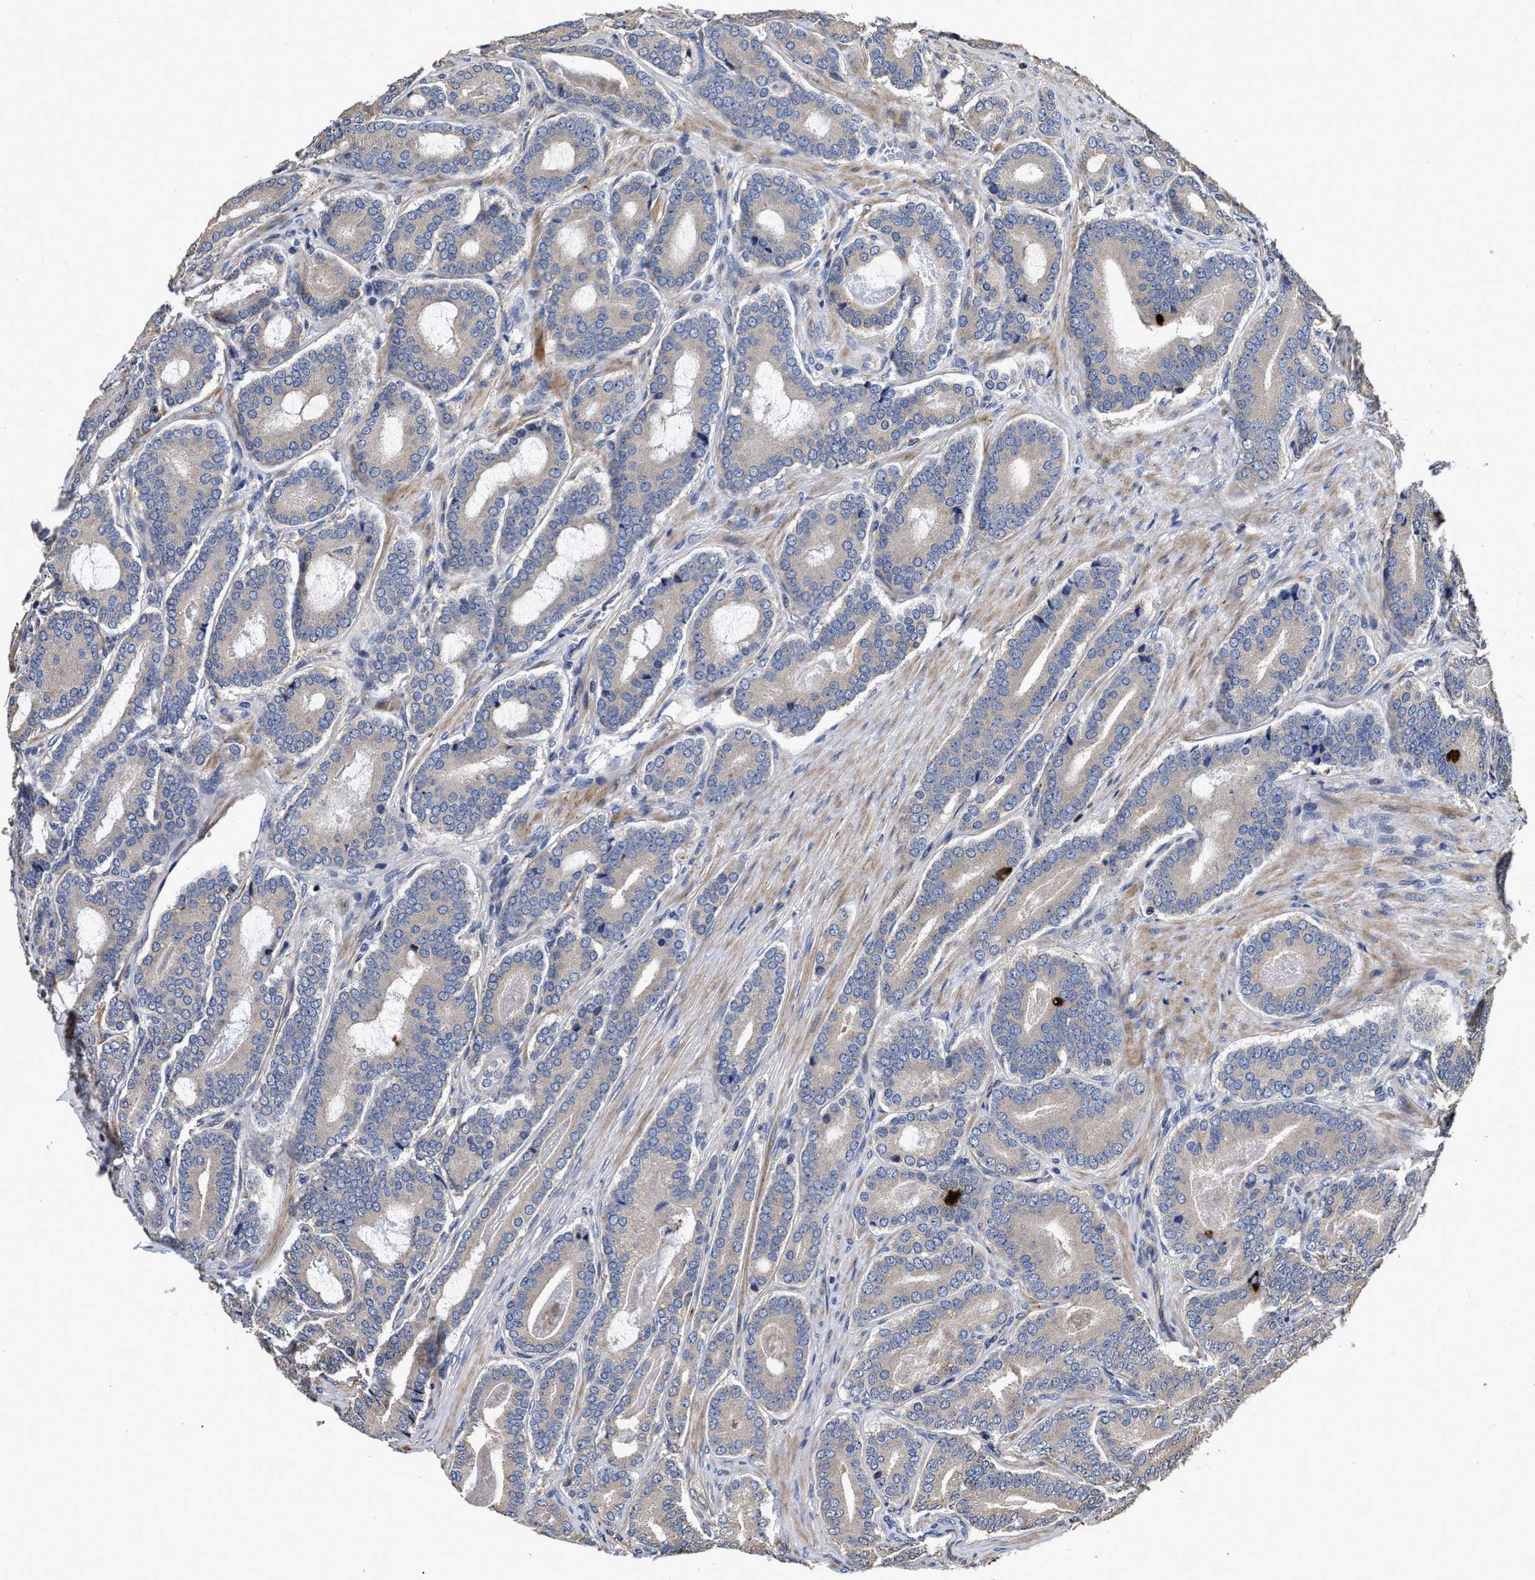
{"staining": {"intensity": "negative", "quantity": "none", "location": "none"}, "tissue": "prostate cancer", "cell_type": "Tumor cells", "image_type": "cancer", "snomed": [{"axis": "morphology", "description": "Adenocarcinoma, High grade"}, {"axis": "topography", "description": "Prostate"}], "caption": "Immunohistochemistry (IHC) image of neoplastic tissue: high-grade adenocarcinoma (prostate) stained with DAB exhibits no significant protein positivity in tumor cells.", "gene": "ABCG8", "patient": {"sex": "male", "age": 60}}